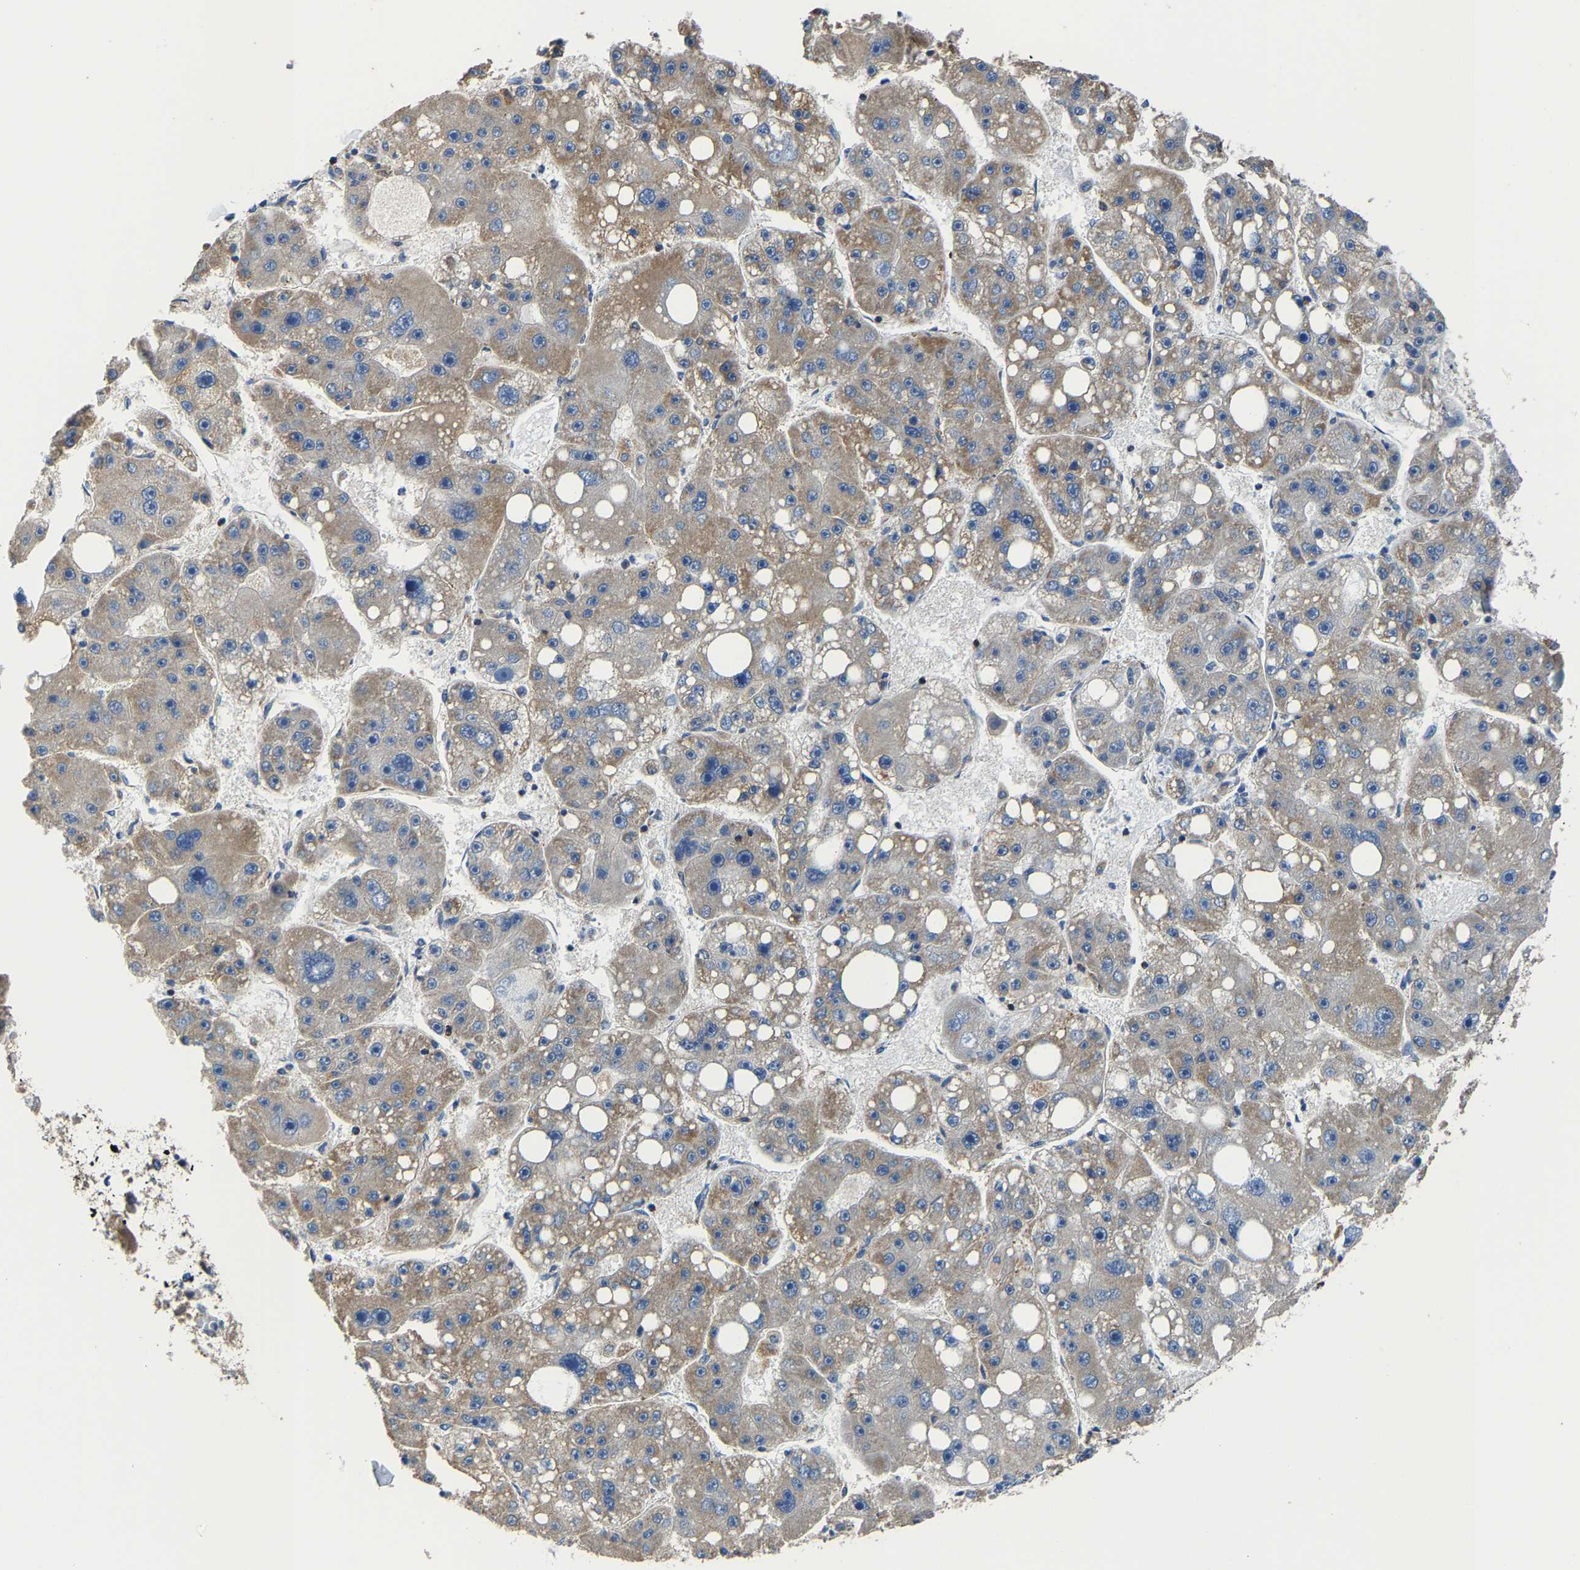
{"staining": {"intensity": "moderate", "quantity": ">75%", "location": "cytoplasmic/membranous"}, "tissue": "liver cancer", "cell_type": "Tumor cells", "image_type": "cancer", "snomed": [{"axis": "morphology", "description": "Cholangiocarcinoma"}, {"axis": "topography", "description": "Liver"}], "caption": "High-power microscopy captured an IHC photomicrograph of liver cancer (cholangiocarcinoma), revealing moderate cytoplasmic/membranous positivity in about >75% of tumor cells. (DAB IHC, brown staining for protein, blue staining for nuclei).", "gene": "AGK", "patient": {"sex": "male", "age": 50}}